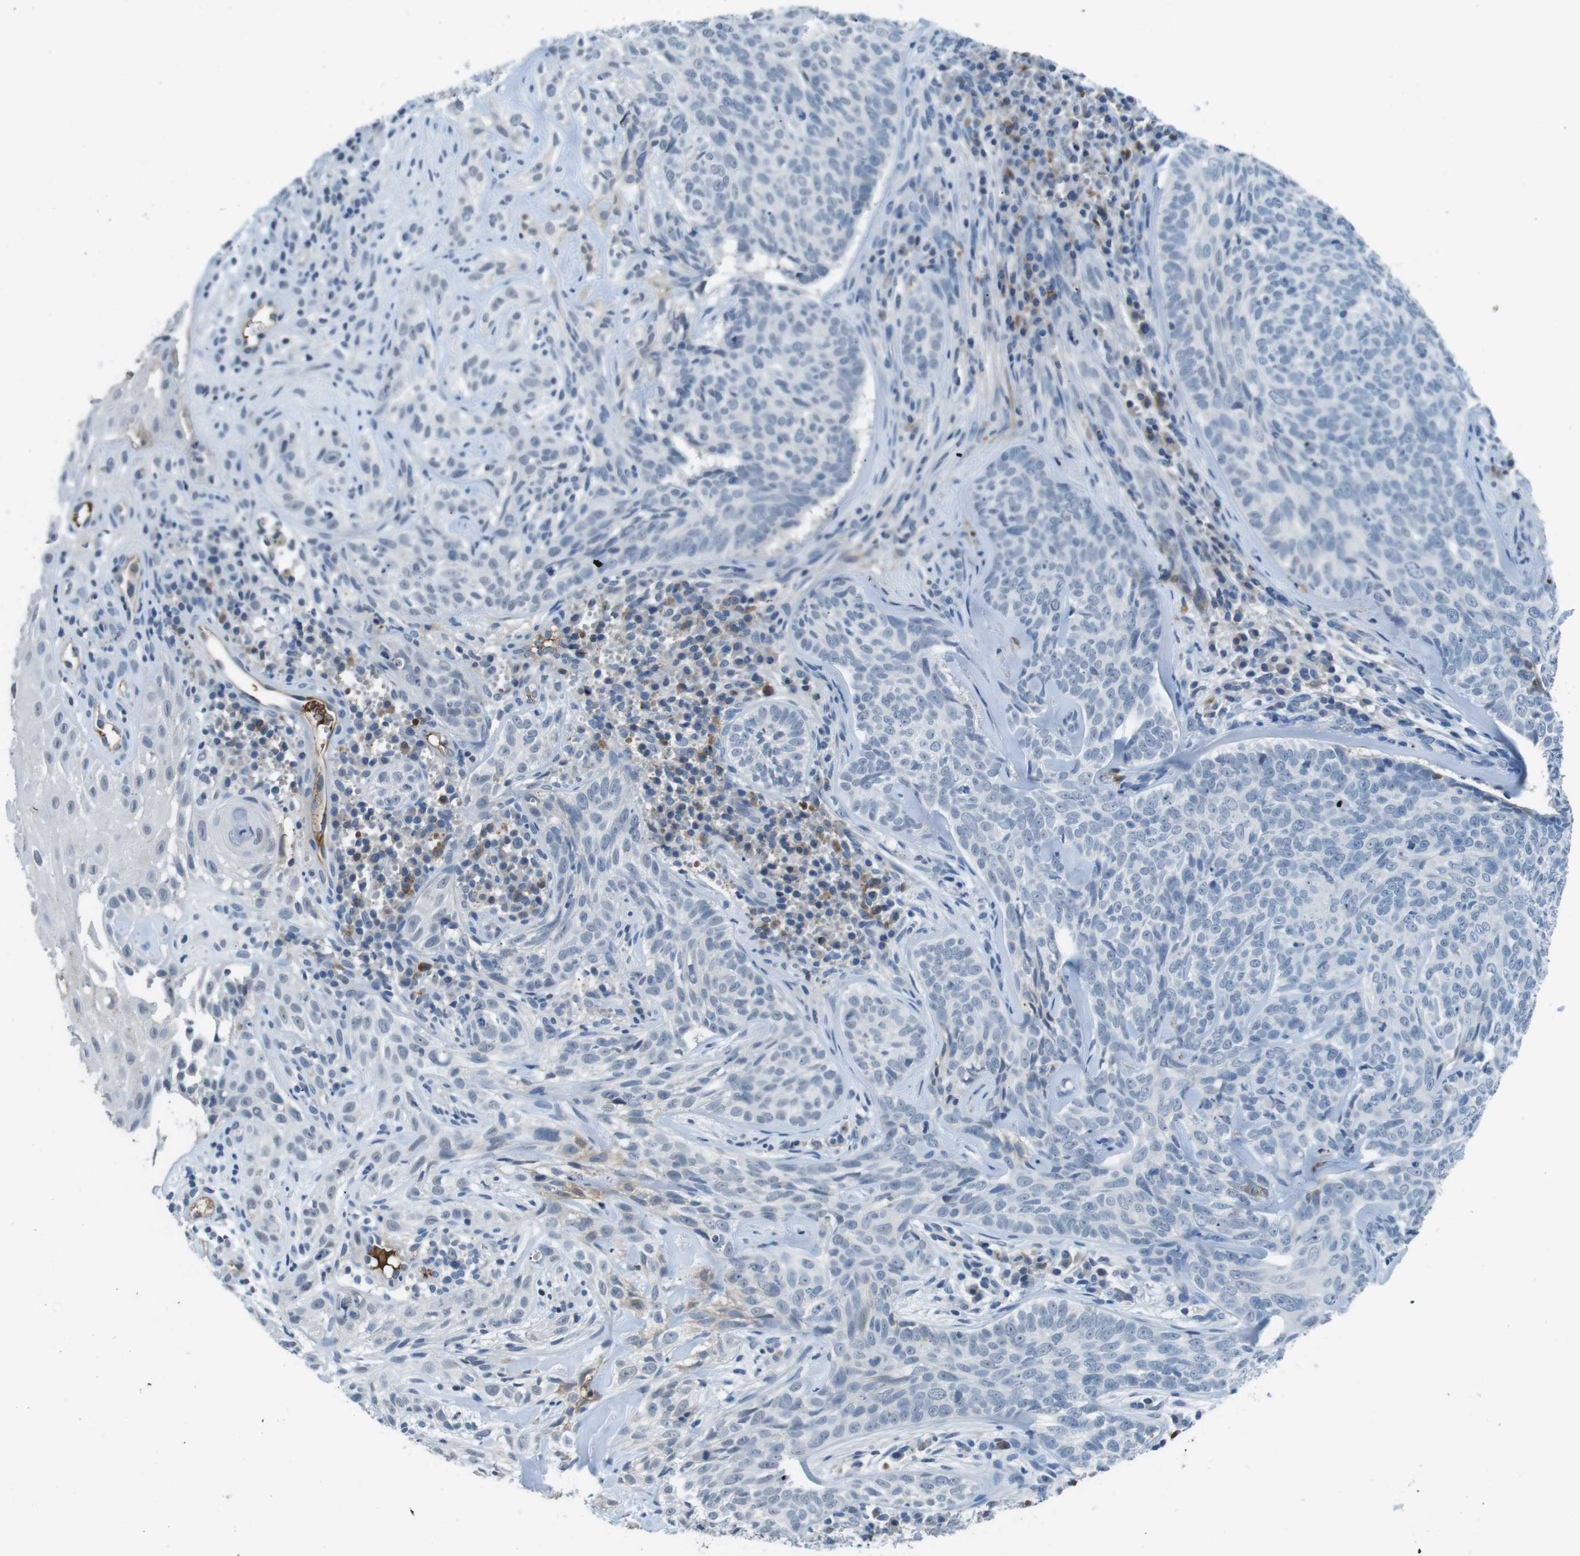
{"staining": {"intensity": "negative", "quantity": "none", "location": "none"}, "tissue": "skin cancer", "cell_type": "Tumor cells", "image_type": "cancer", "snomed": [{"axis": "morphology", "description": "Basal cell carcinoma"}, {"axis": "topography", "description": "Skin"}], "caption": "Immunohistochemical staining of basal cell carcinoma (skin) exhibits no significant expression in tumor cells. (DAB immunohistochemistry visualized using brightfield microscopy, high magnification).", "gene": "TMPRSS15", "patient": {"sex": "male", "age": 72}}